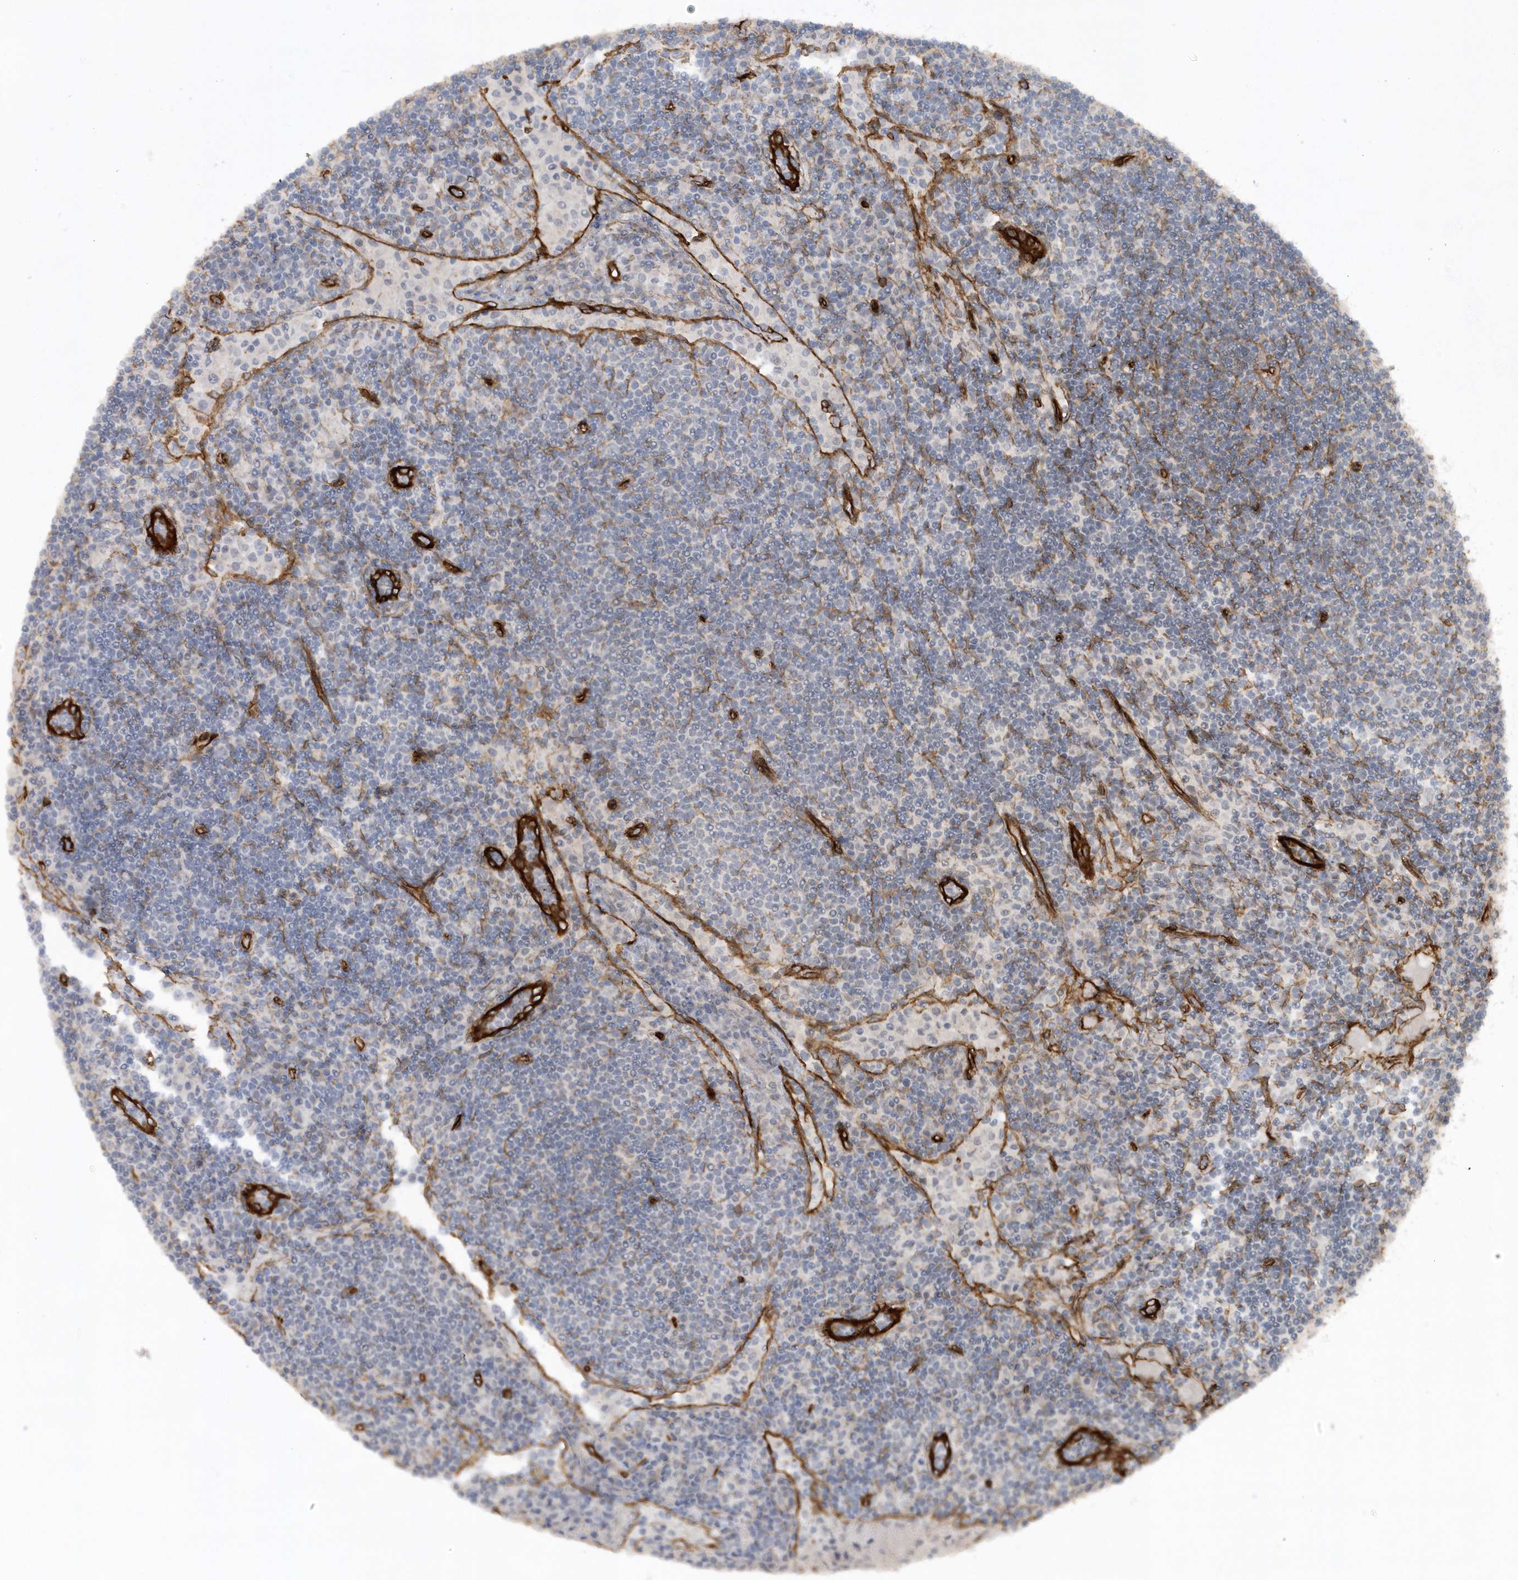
{"staining": {"intensity": "negative", "quantity": "none", "location": "none"}, "tissue": "lymph node", "cell_type": "Germinal center cells", "image_type": "normal", "snomed": [{"axis": "morphology", "description": "Normal tissue, NOS"}, {"axis": "topography", "description": "Lymph node"}], "caption": "Immunohistochemistry (IHC) histopathology image of unremarkable human lymph node stained for a protein (brown), which shows no staining in germinal center cells.", "gene": "RAI14", "patient": {"sex": "female", "age": 53}}